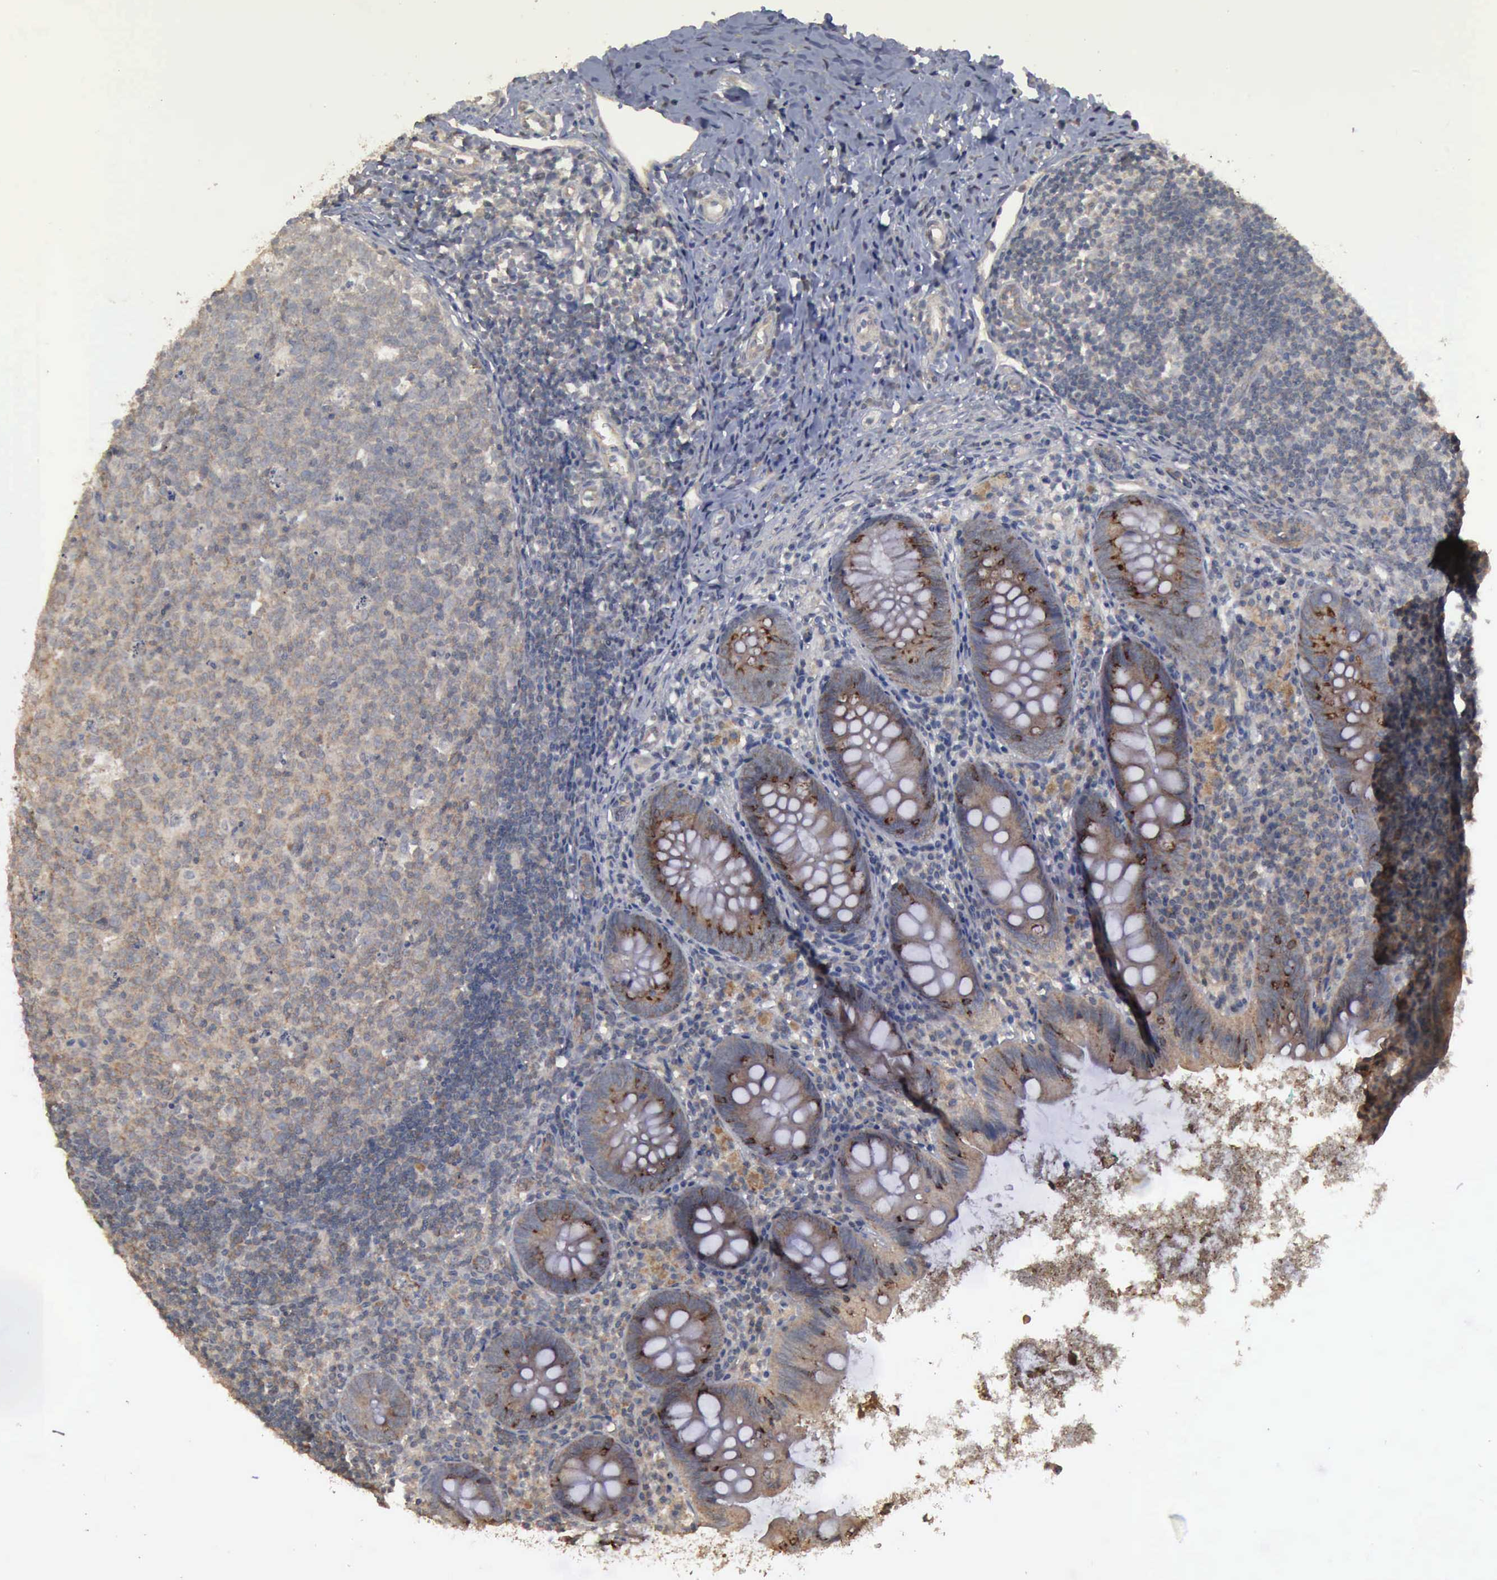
{"staining": {"intensity": "moderate", "quantity": "25%-75%", "location": "cytoplasmic/membranous"}, "tissue": "appendix", "cell_type": "Glandular cells", "image_type": "normal", "snomed": [{"axis": "morphology", "description": "Normal tissue, NOS"}, {"axis": "topography", "description": "Appendix"}], "caption": "Protein expression analysis of benign appendix demonstrates moderate cytoplasmic/membranous staining in approximately 25%-75% of glandular cells. (Brightfield microscopy of DAB IHC at high magnification).", "gene": "CRKL", "patient": {"sex": "female", "age": 9}}